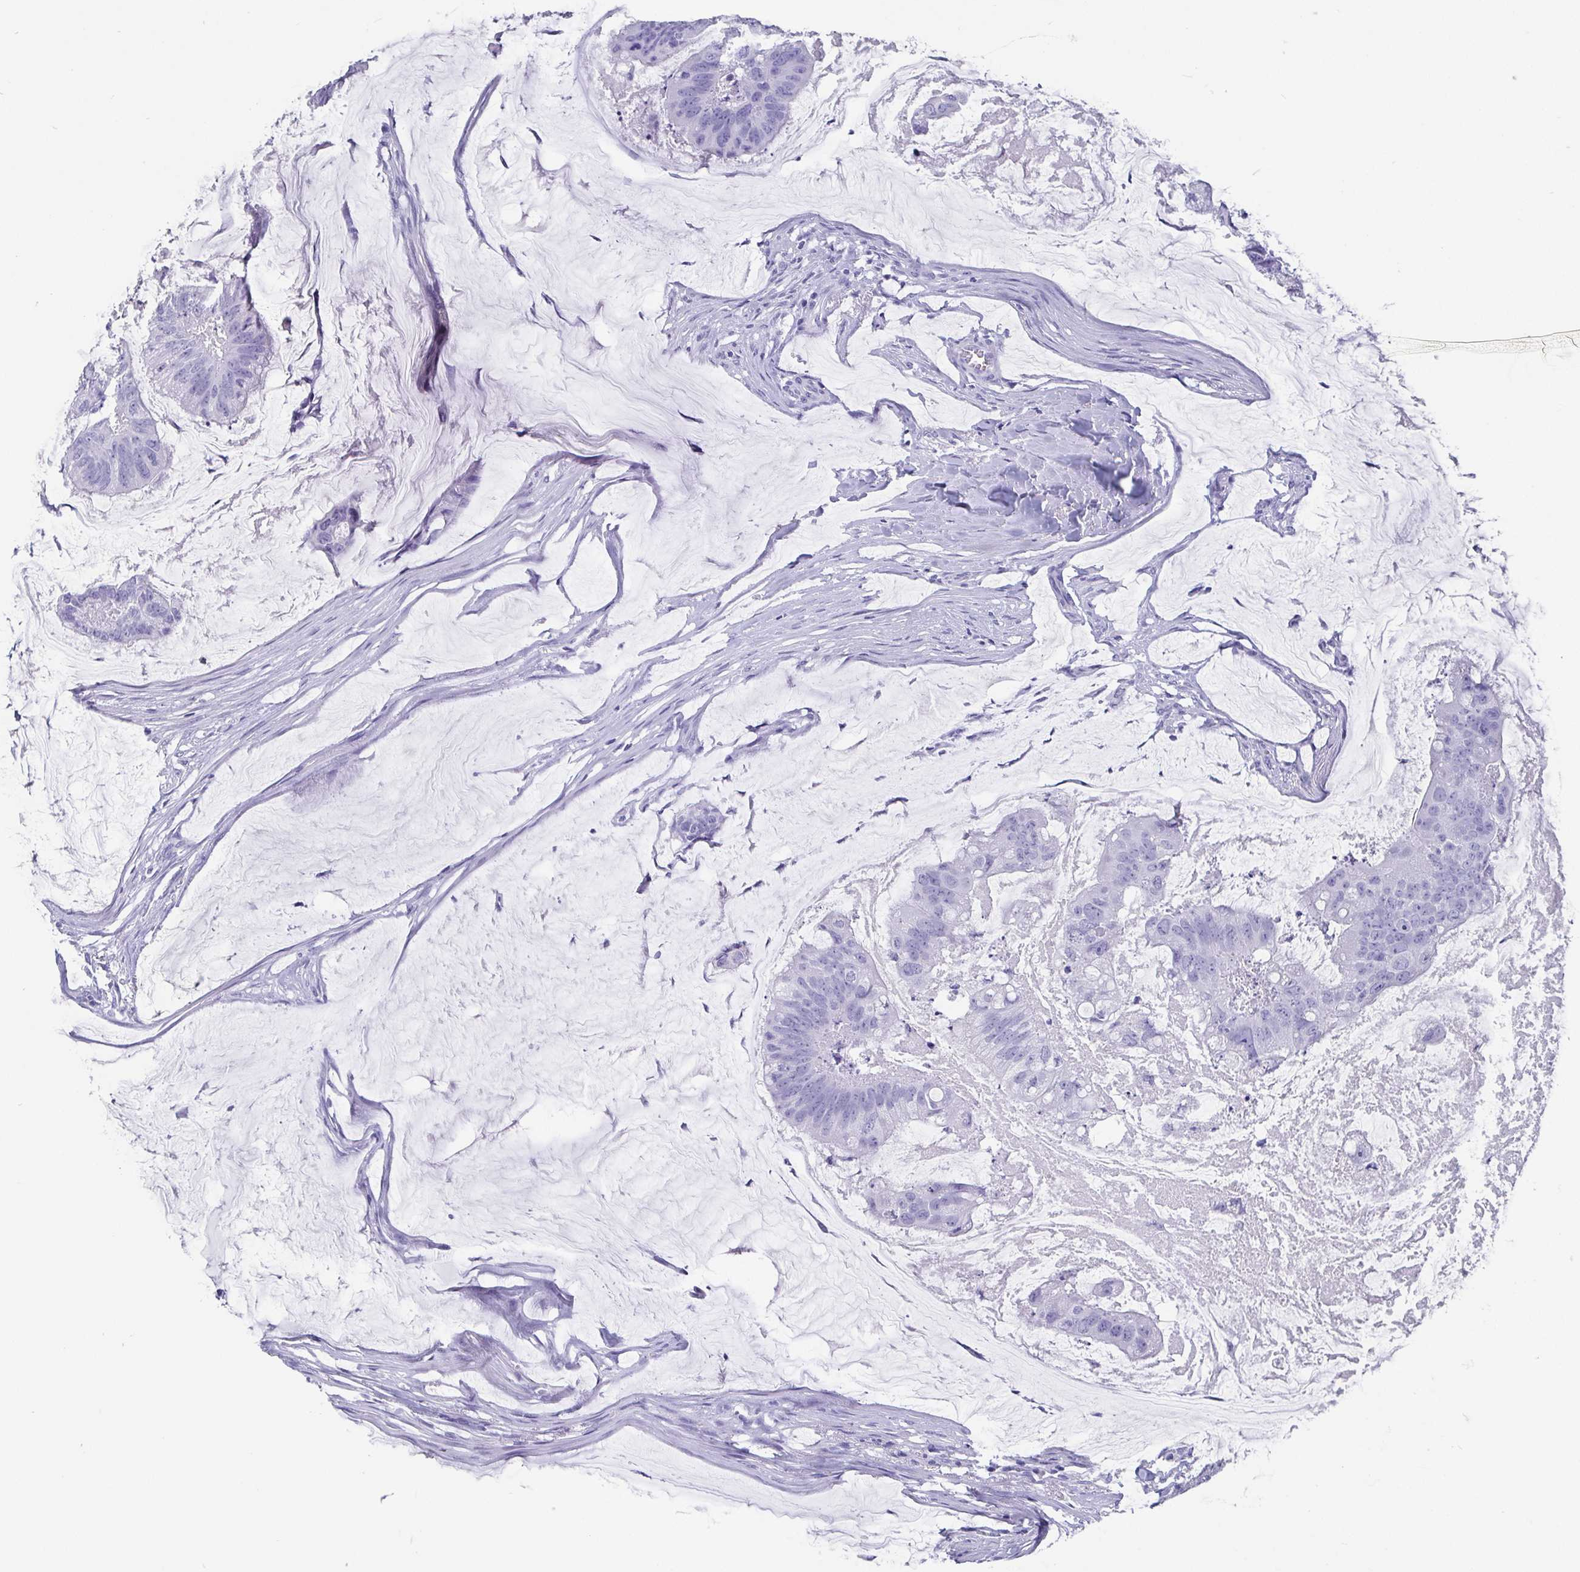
{"staining": {"intensity": "negative", "quantity": "none", "location": "none"}, "tissue": "colorectal cancer", "cell_type": "Tumor cells", "image_type": "cancer", "snomed": [{"axis": "morphology", "description": "Adenocarcinoma, NOS"}, {"axis": "topography", "description": "Colon"}], "caption": "Immunohistochemical staining of colorectal cancer demonstrates no significant positivity in tumor cells.", "gene": "SCGN", "patient": {"sex": "male", "age": 62}}